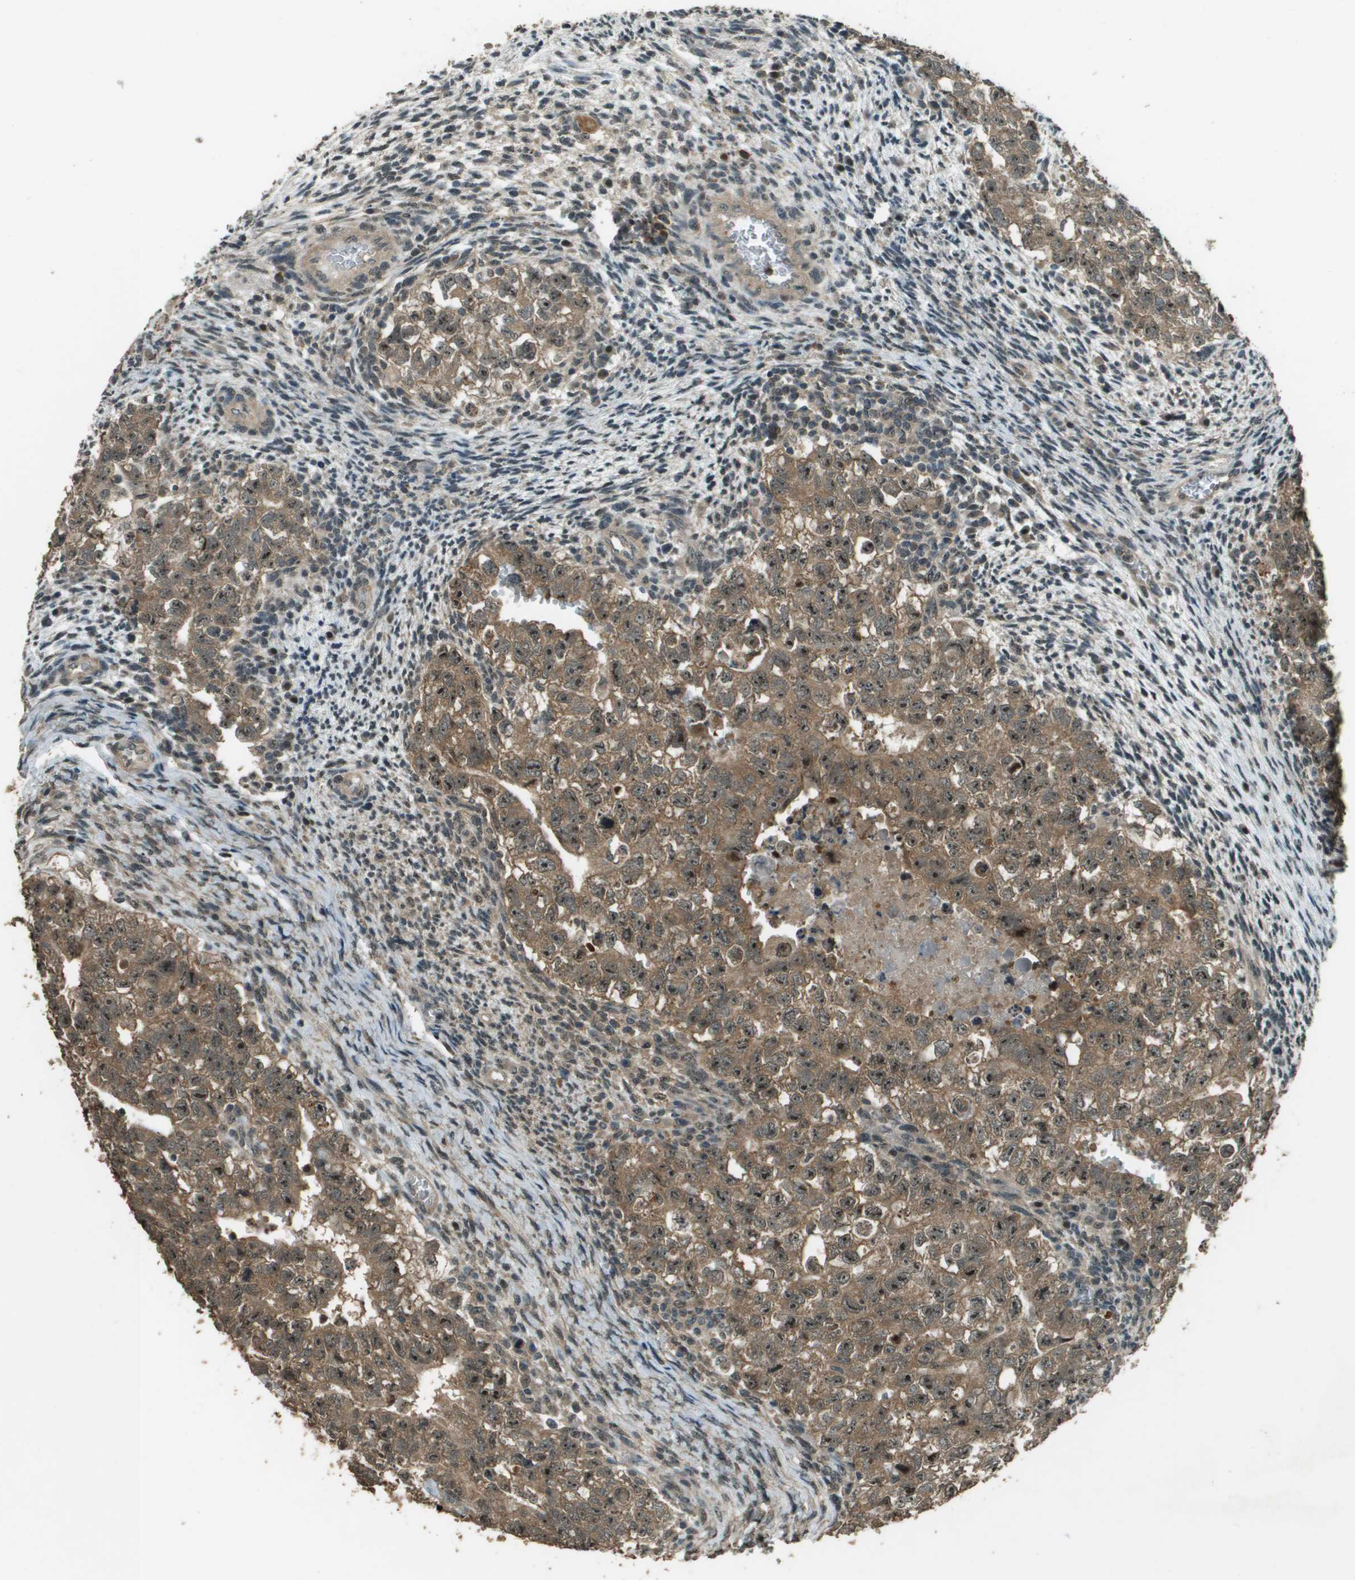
{"staining": {"intensity": "moderate", "quantity": ">75%", "location": "cytoplasmic/membranous"}, "tissue": "testis cancer", "cell_type": "Tumor cells", "image_type": "cancer", "snomed": [{"axis": "morphology", "description": "Seminoma, NOS"}, {"axis": "morphology", "description": "Carcinoma, Embryonal, NOS"}, {"axis": "topography", "description": "Testis"}], "caption": "This micrograph shows immunohistochemistry (IHC) staining of testis embryonal carcinoma, with medium moderate cytoplasmic/membranous staining in approximately >75% of tumor cells.", "gene": "SDC3", "patient": {"sex": "male", "age": 38}}